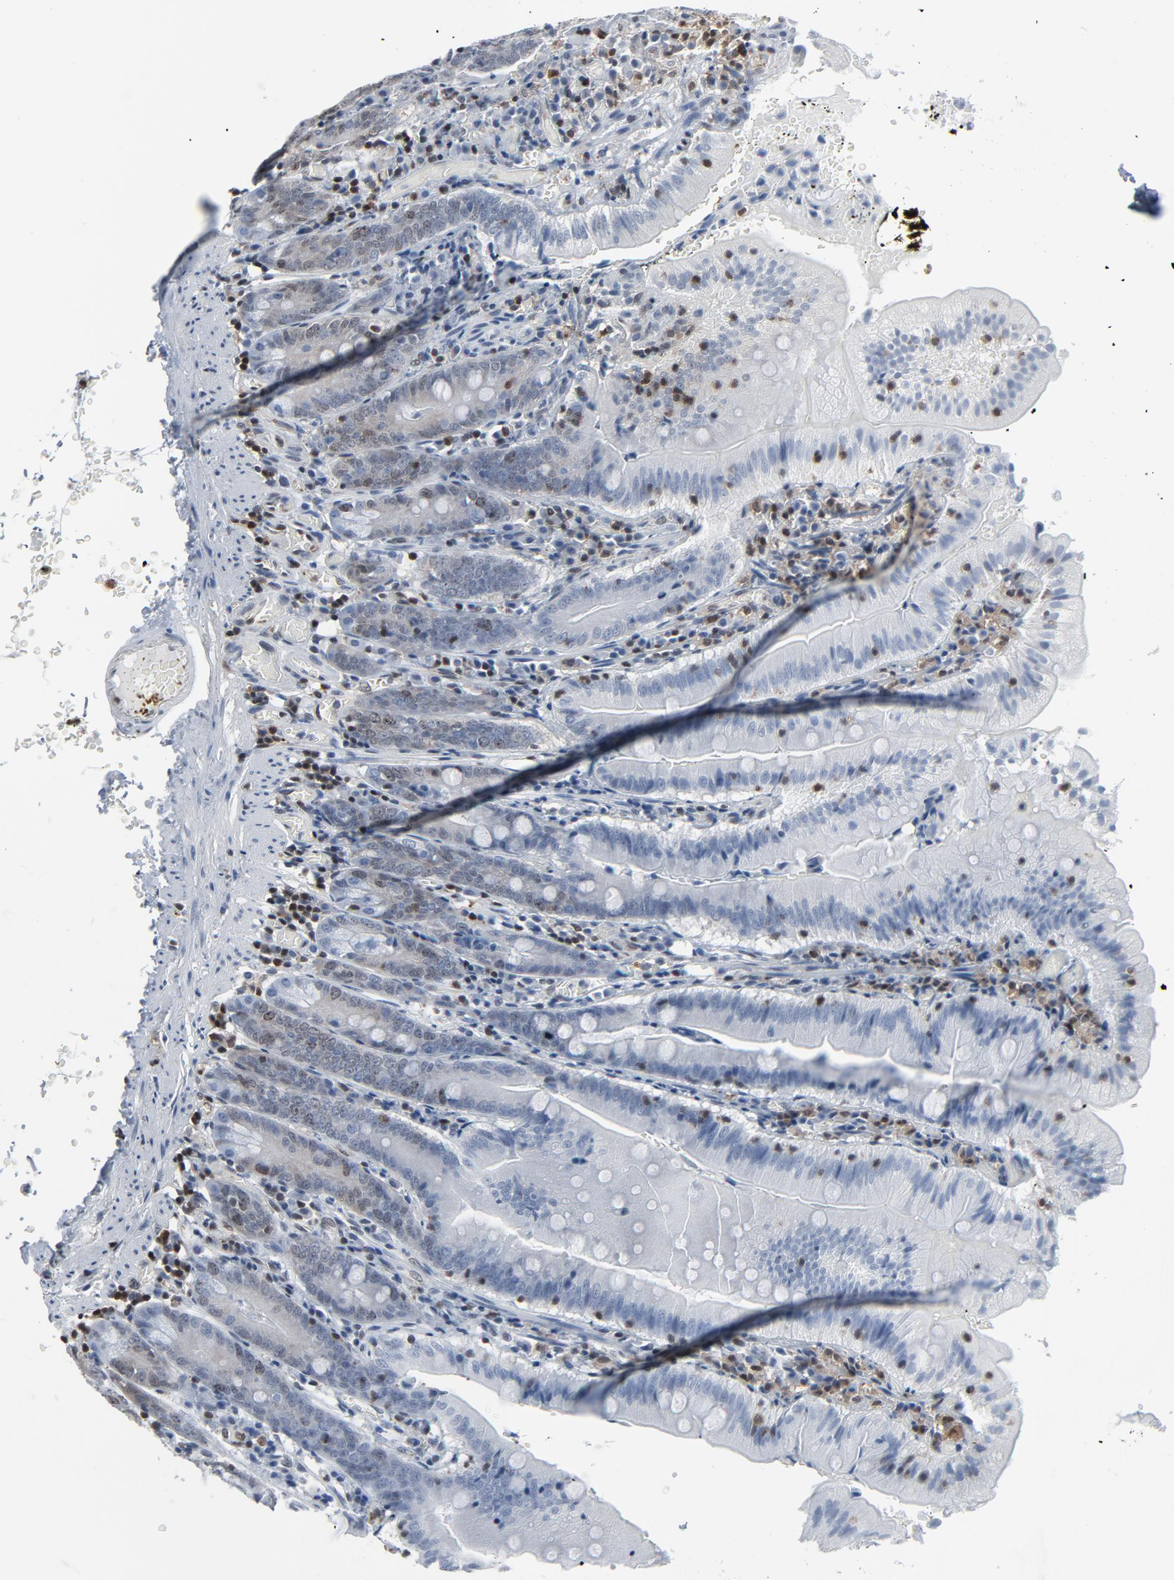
{"staining": {"intensity": "negative", "quantity": "none", "location": "none"}, "tissue": "small intestine", "cell_type": "Glandular cells", "image_type": "normal", "snomed": [{"axis": "morphology", "description": "Normal tissue, NOS"}, {"axis": "topography", "description": "Small intestine"}], "caption": "Immunohistochemistry (IHC) photomicrograph of normal small intestine: human small intestine stained with DAB displays no significant protein expression in glandular cells. Nuclei are stained in blue.", "gene": "STAT5A", "patient": {"sex": "male", "age": 71}}